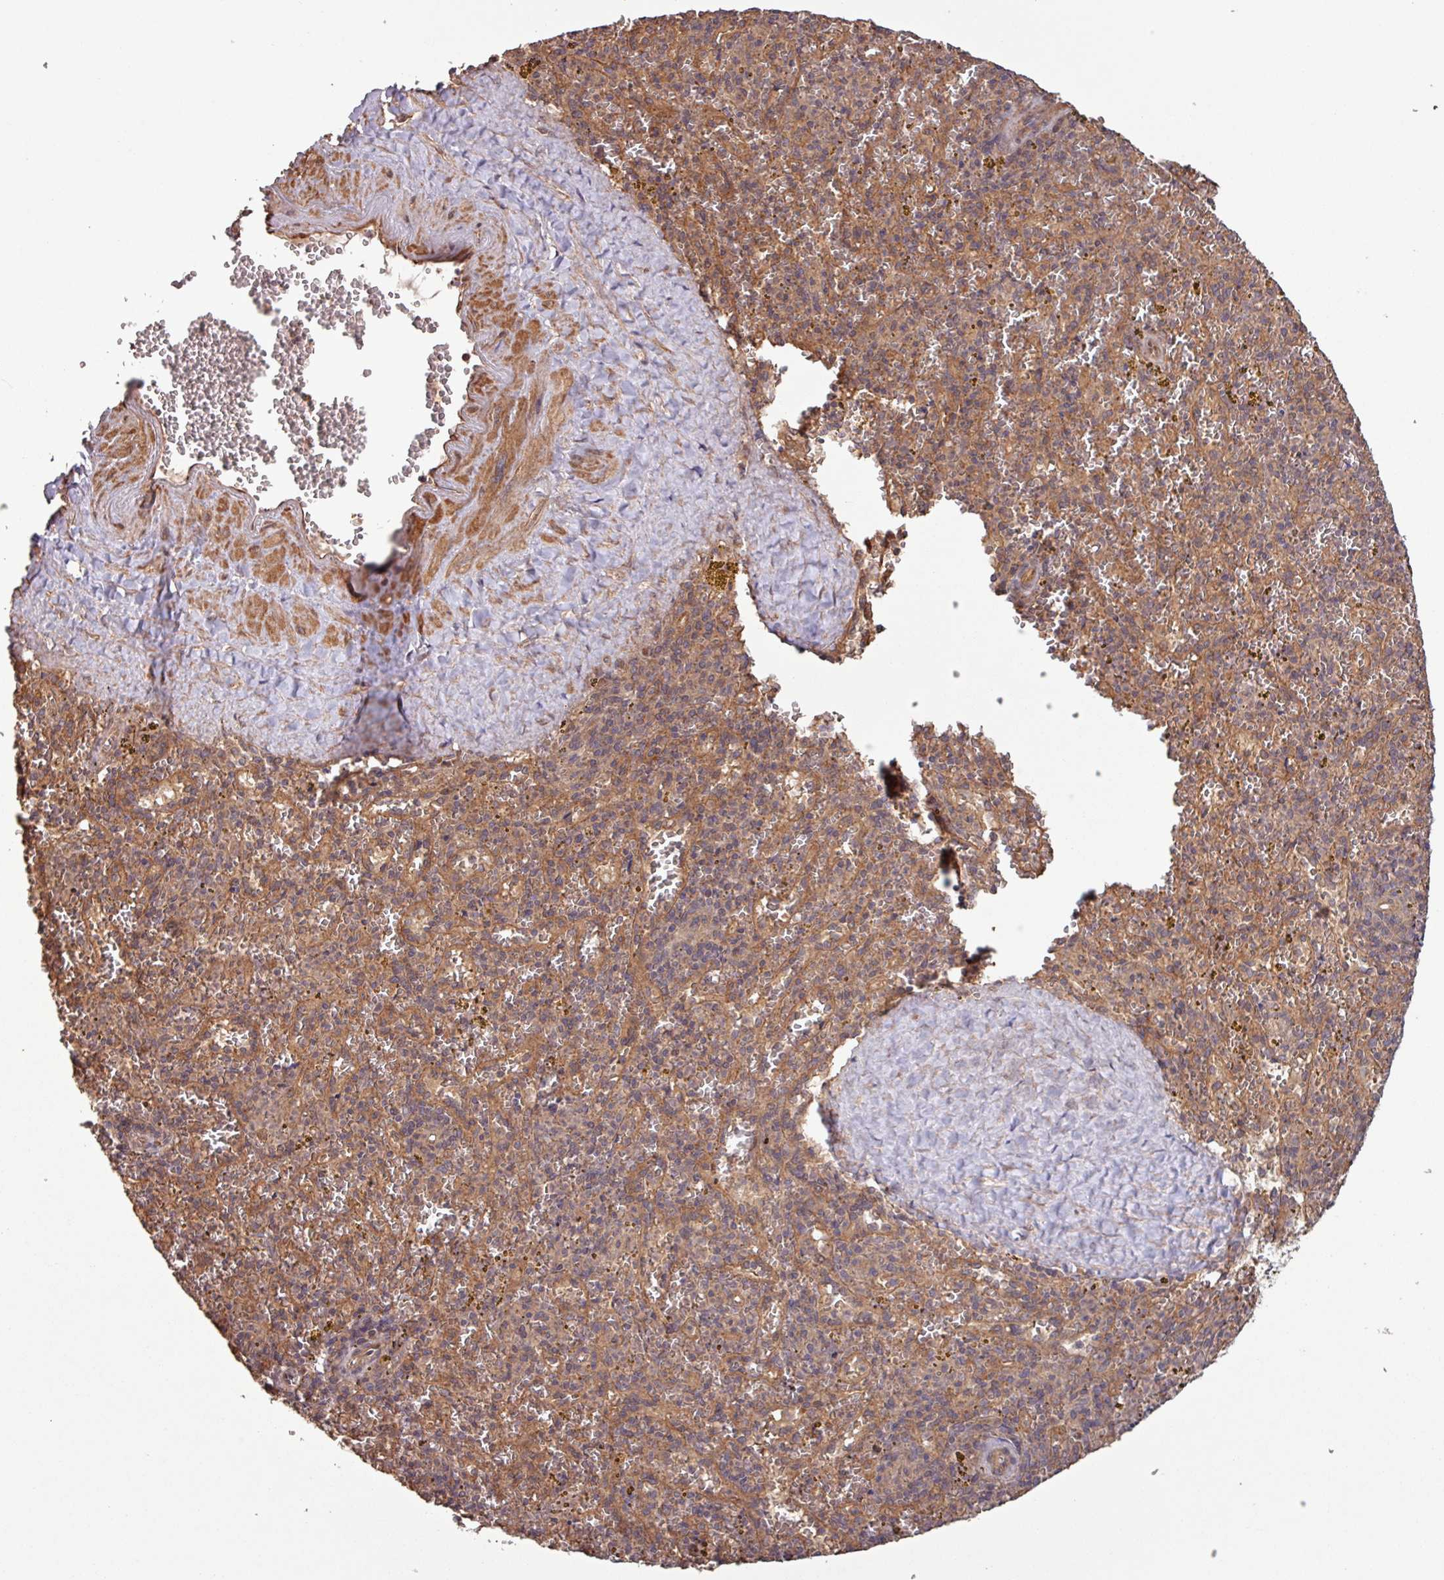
{"staining": {"intensity": "weak", "quantity": "<25%", "location": "cytoplasmic/membranous"}, "tissue": "spleen", "cell_type": "Cells in red pulp", "image_type": "normal", "snomed": [{"axis": "morphology", "description": "Normal tissue, NOS"}, {"axis": "topography", "description": "Spleen"}], "caption": "Immunohistochemistry of normal human spleen exhibits no staining in cells in red pulp.", "gene": "TRABD2A", "patient": {"sex": "male", "age": 57}}